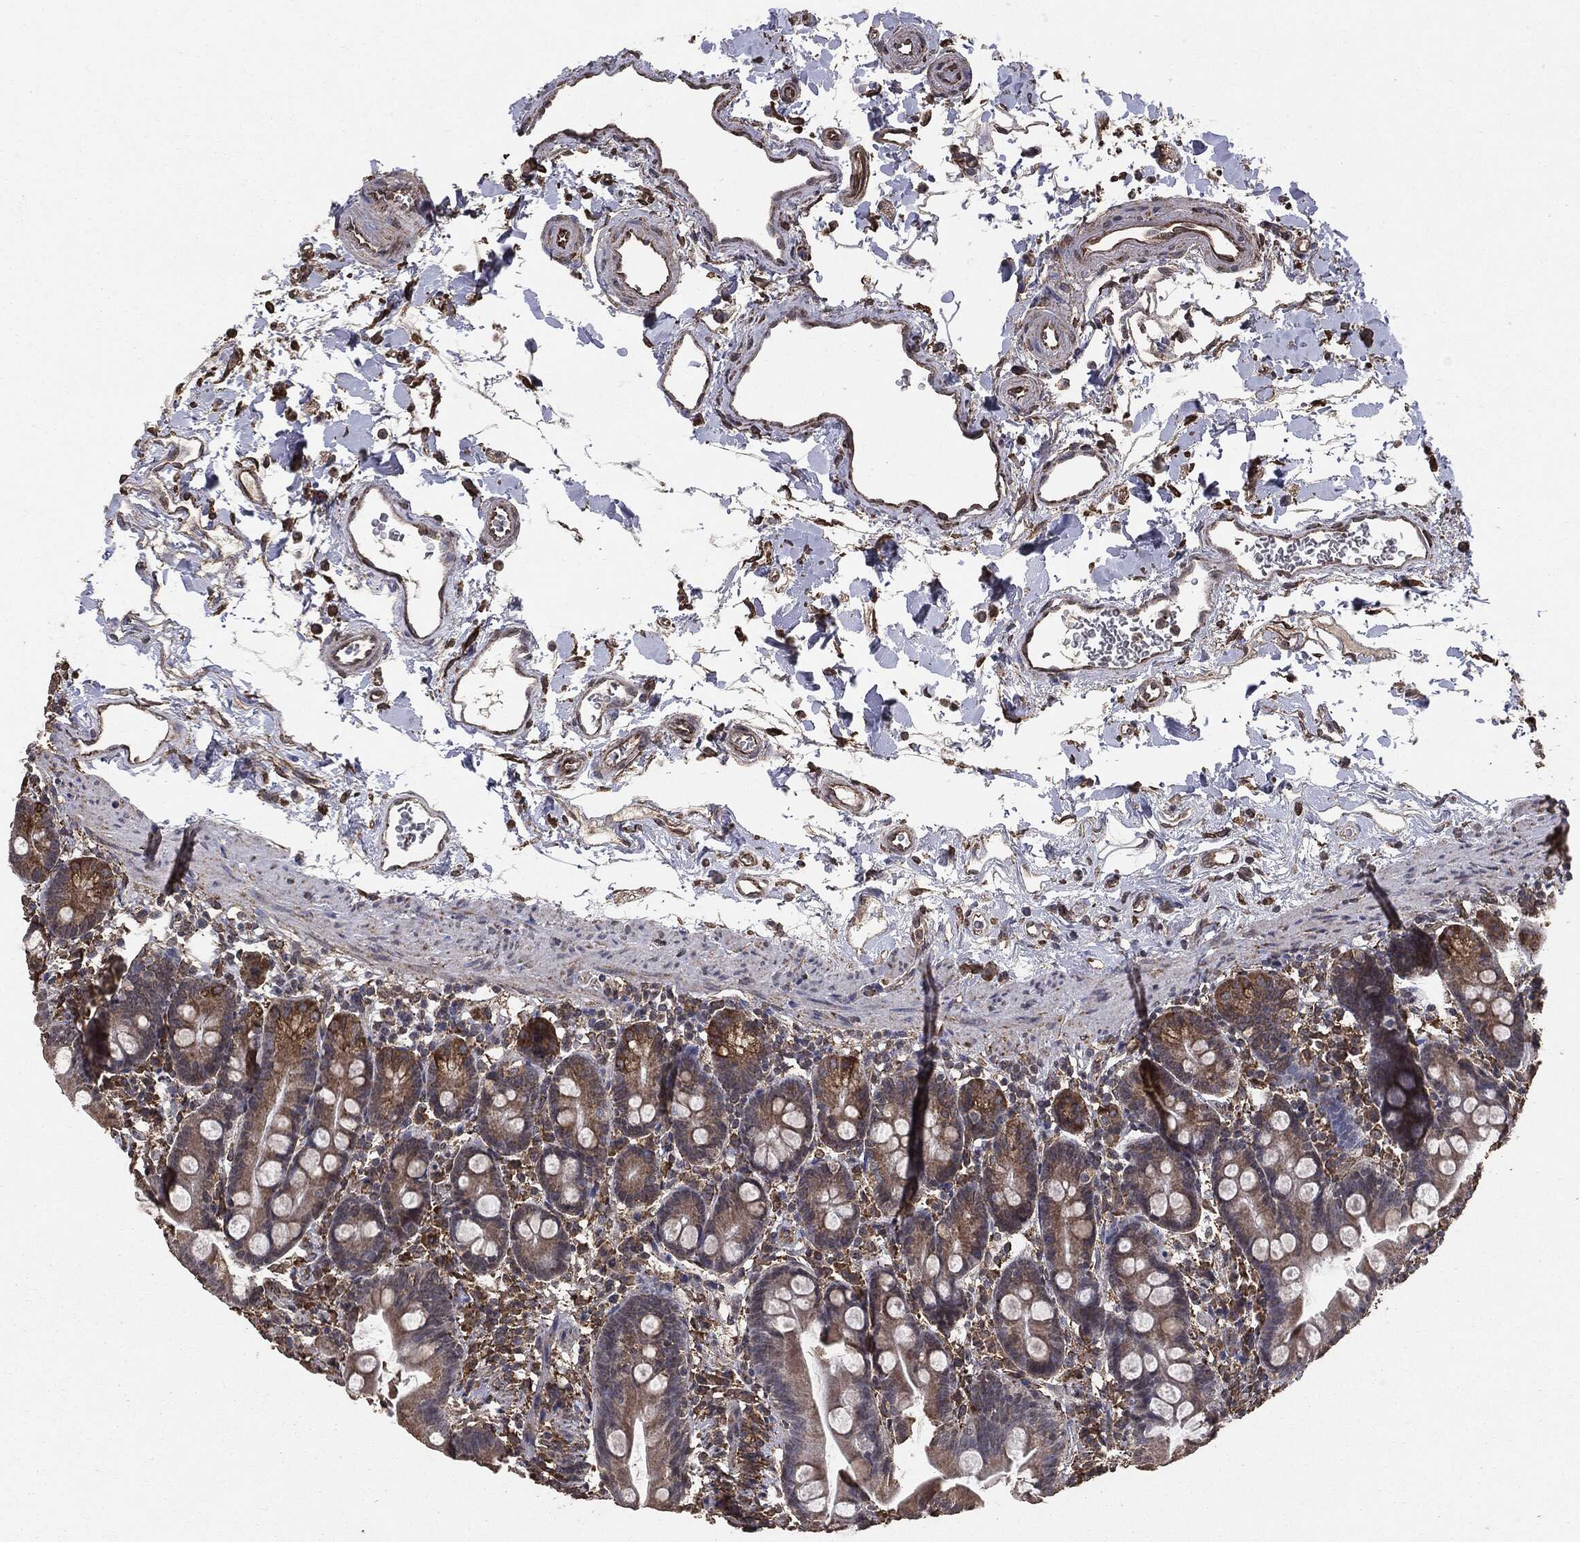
{"staining": {"intensity": "weak", "quantity": "25%-75%", "location": "cytoplasmic/membranous"}, "tissue": "small intestine", "cell_type": "Glandular cells", "image_type": "normal", "snomed": [{"axis": "morphology", "description": "Normal tissue, NOS"}, {"axis": "topography", "description": "Small intestine"}], "caption": "Small intestine was stained to show a protein in brown. There is low levels of weak cytoplasmic/membranous positivity in approximately 25%-75% of glandular cells. (brown staining indicates protein expression, while blue staining denotes nuclei).", "gene": "MTOR", "patient": {"sex": "female", "age": 44}}